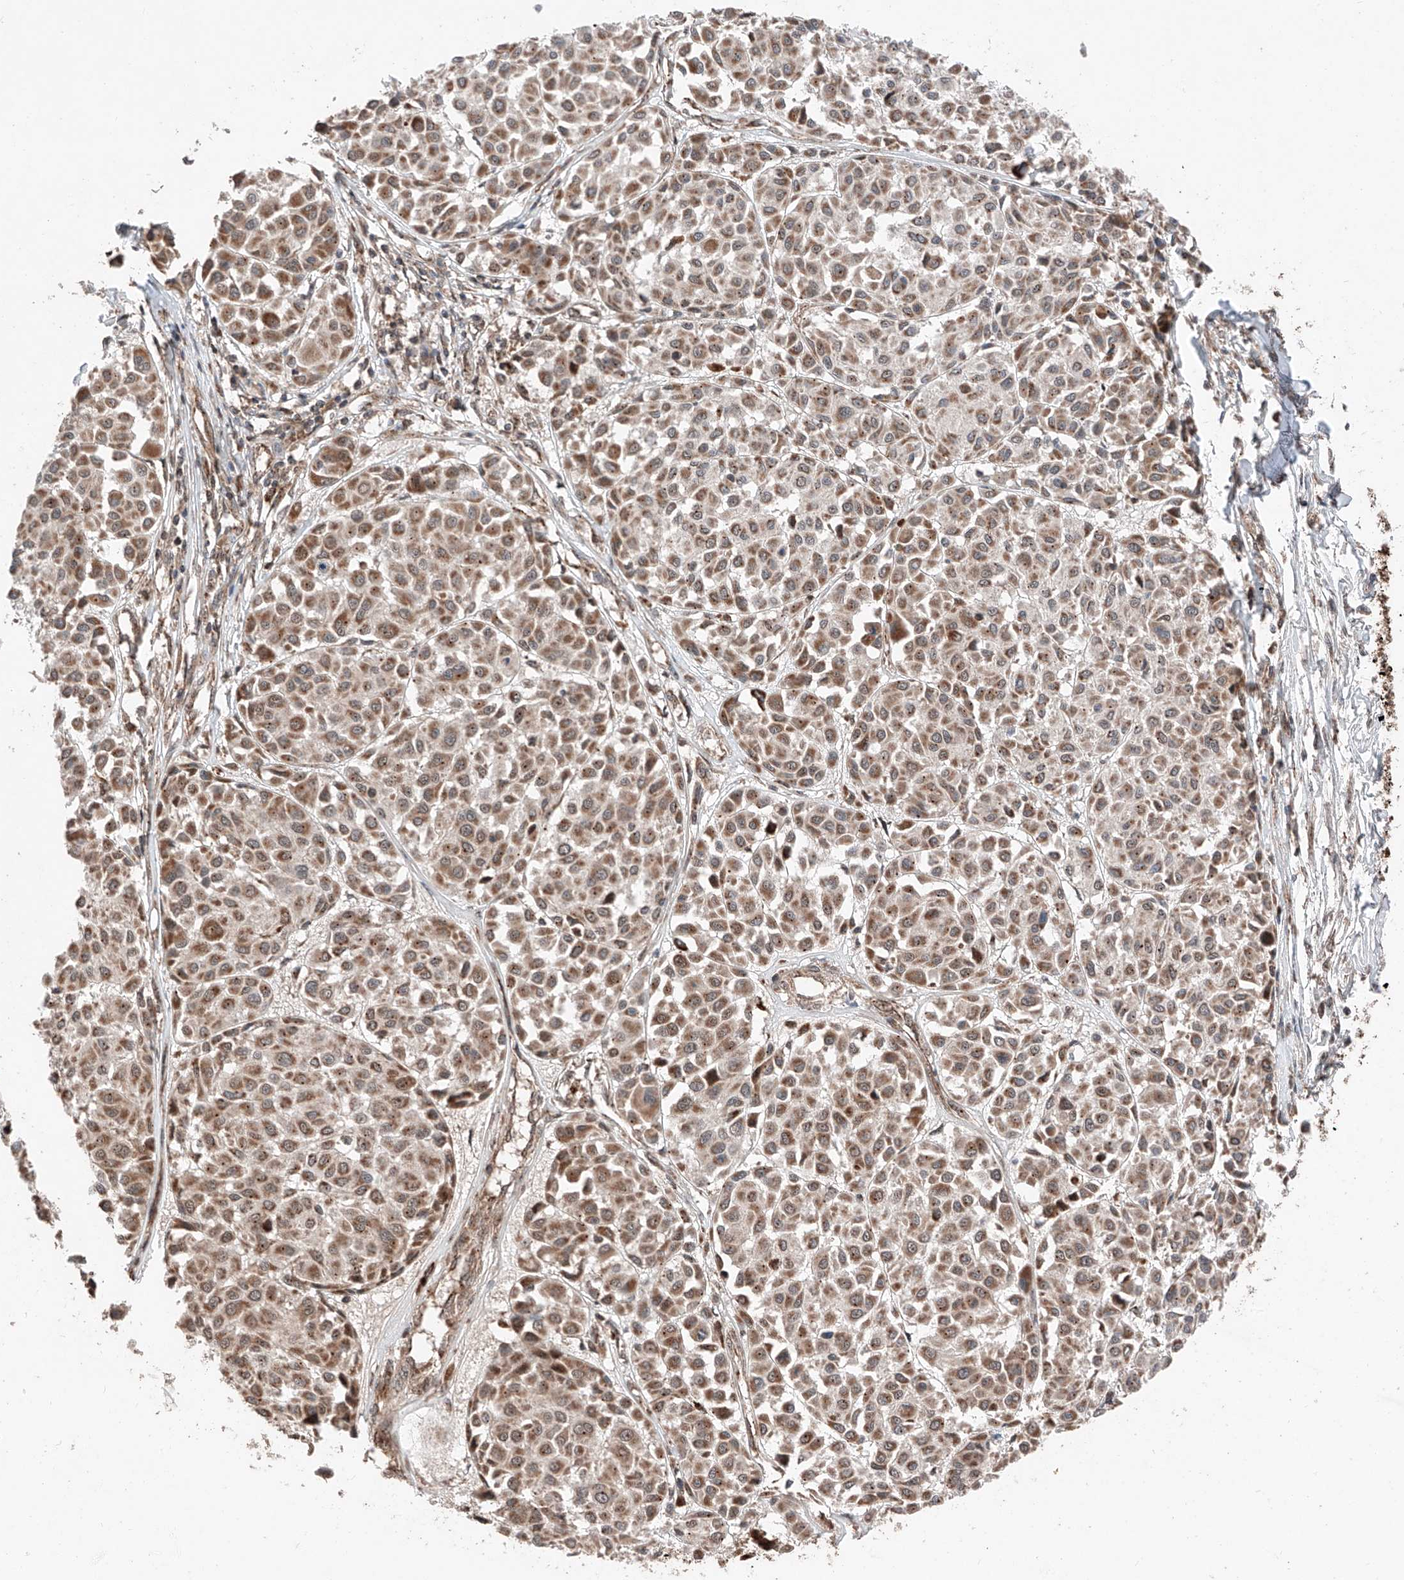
{"staining": {"intensity": "moderate", "quantity": ">75%", "location": "cytoplasmic/membranous"}, "tissue": "melanoma", "cell_type": "Tumor cells", "image_type": "cancer", "snomed": [{"axis": "morphology", "description": "Malignant melanoma, Metastatic site"}, {"axis": "topography", "description": "Soft tissue"}], "caption": "A high-resolution histopathology image shows immunohistochemistry staining of melanoma, which shows moderate cytoplasmic/membranous expression in about >75% of tumor cells.", "gene": "ZSCAN29", "patient": {"sex": "male", "age": 41}}